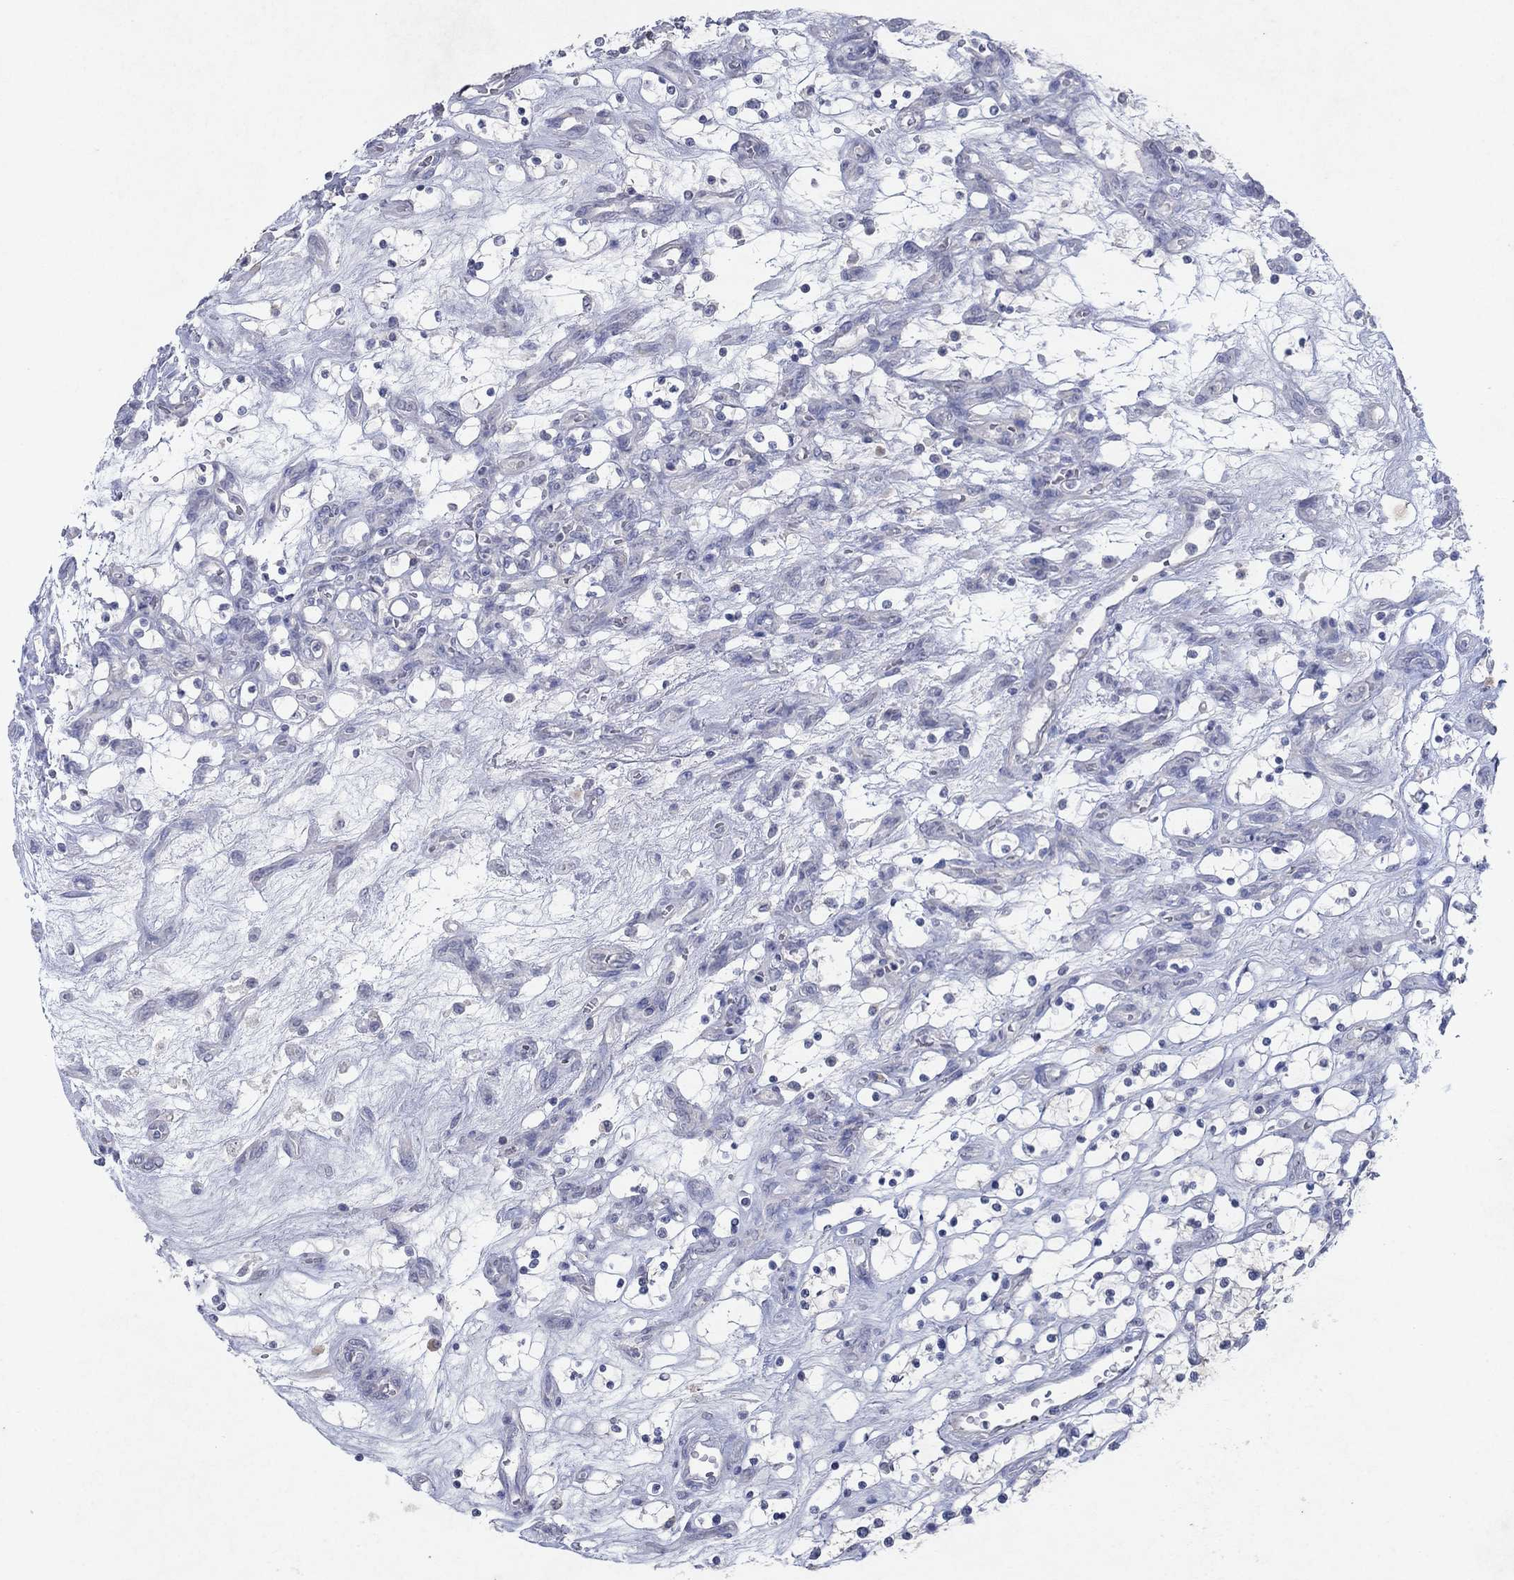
{"staining": {"intensity": "negative", "quantity": "none", "location": "none"}, "tissue": "renal cancer", "cell_type": "Tumor cells", "image_type": "cancer", "snomed": [{"axis": "morphology", "description": "Adenocarcinoma, NOS"}, {"axis": "topography", "description": "Kidney"}], "caption": "Renal cancer was stained to show a protein in brown. There is no significant positivity in tumor cells. (Stains: DAB (3,3'-diaminobenzidine) immunohistochemistry with hematoxylin counter stain, Microscopy: brightfield microscopy at high magnification).", "gene": "KRT40", "patient": {"sex": "female", "age": 69}}